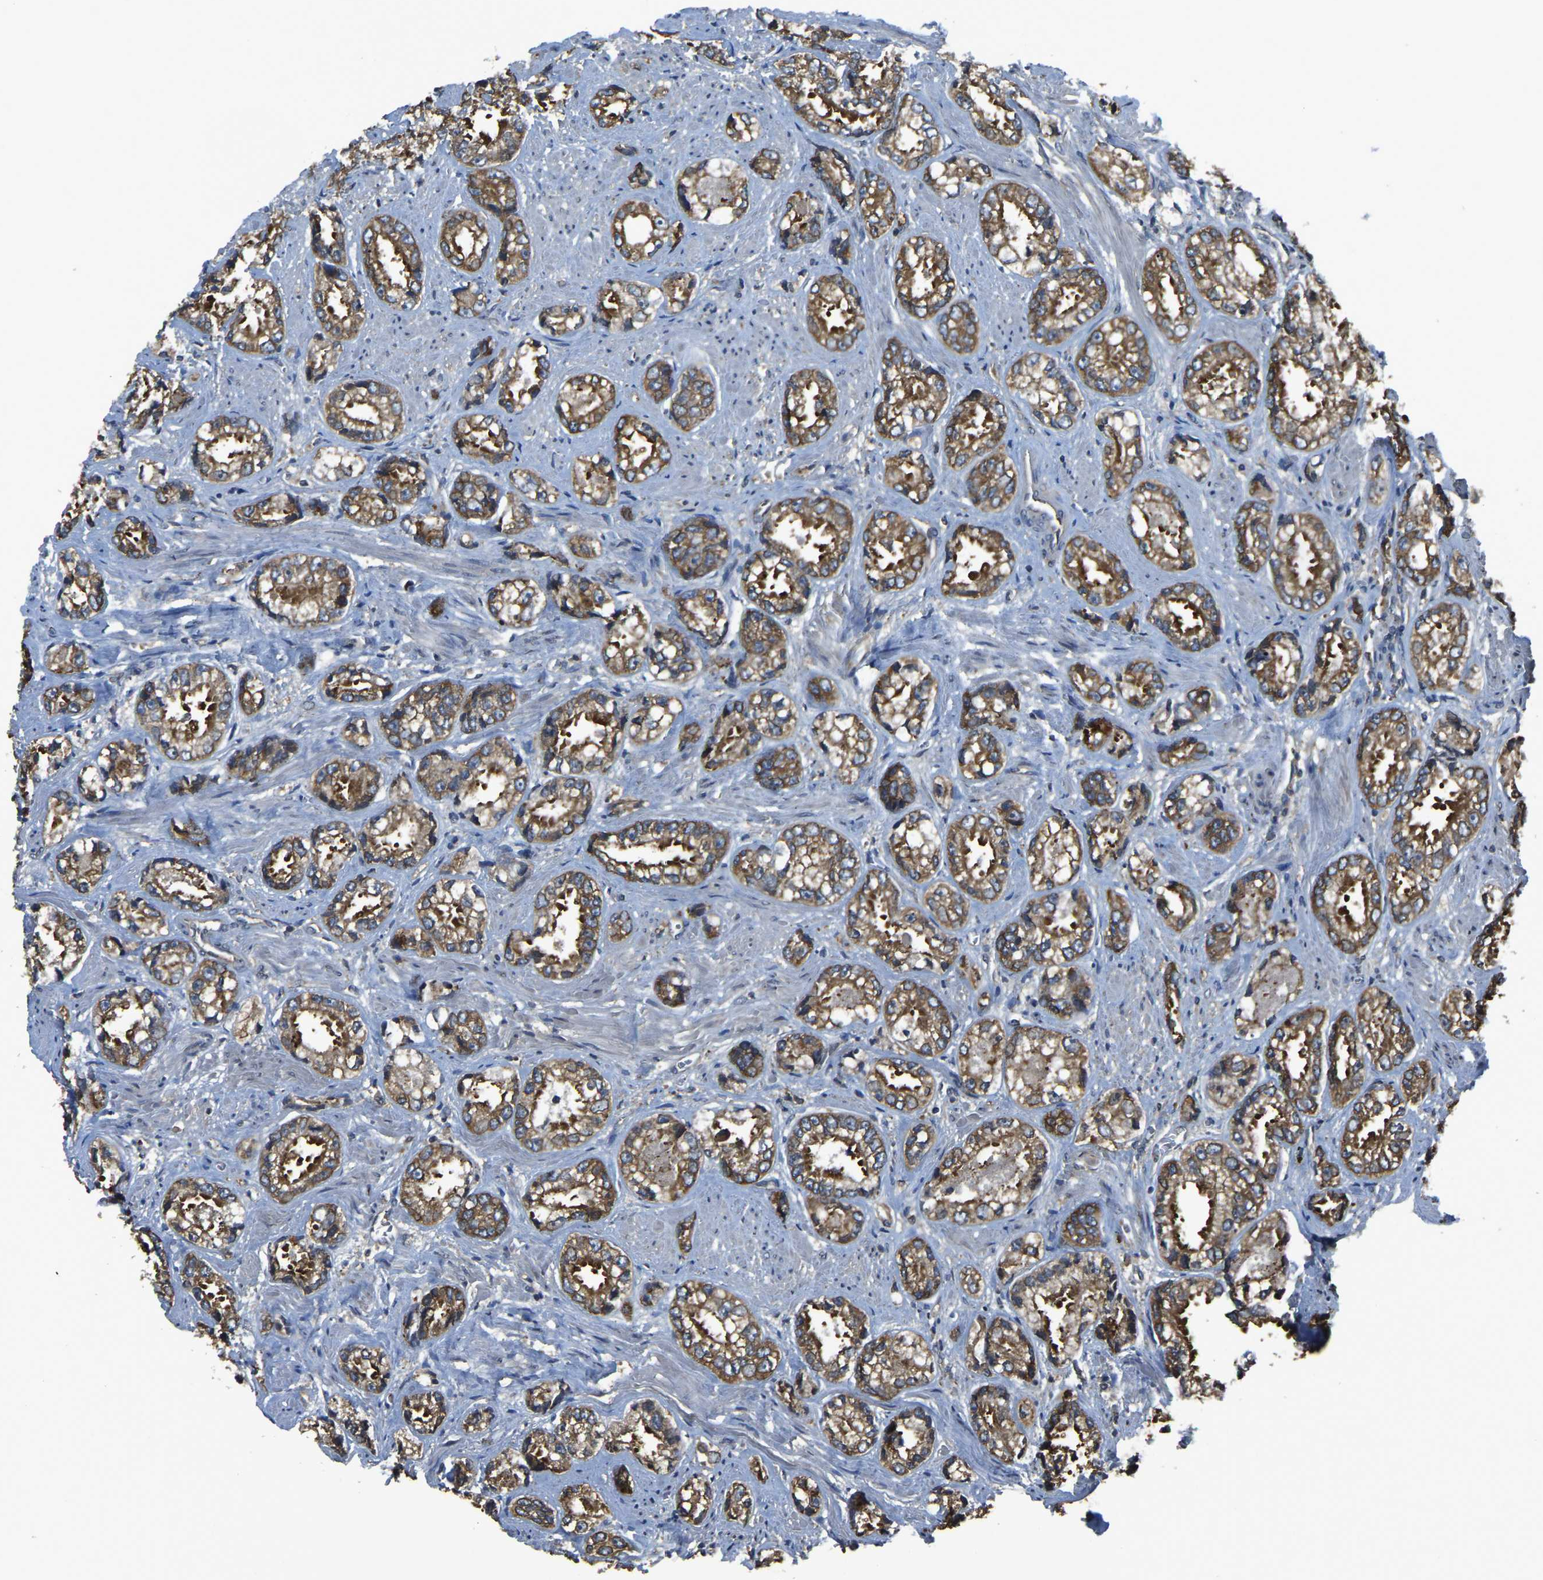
{"staining": {"intensity": "moderate", "quantity": ">75%", "location": "cytoplasmic/membranous"}, "tissue": "prostate cancer", "cell_type": "Tumor cells", "image_type": "cancer", "snomed": [{"axis": "morphology", "description": "Adenocarcinoma, High grade"}, {"axis": "topography", "description": "Prostate"}], "caption": "Prostate cancer (high-grade adenocarcinoma) stained with immunohistochemistry exhibits moderate cytoplasmic/membranous expression in about >75% of tumor cells.", "gene": "AIMP1", "patient": {"sex": "male", "age": 61}}